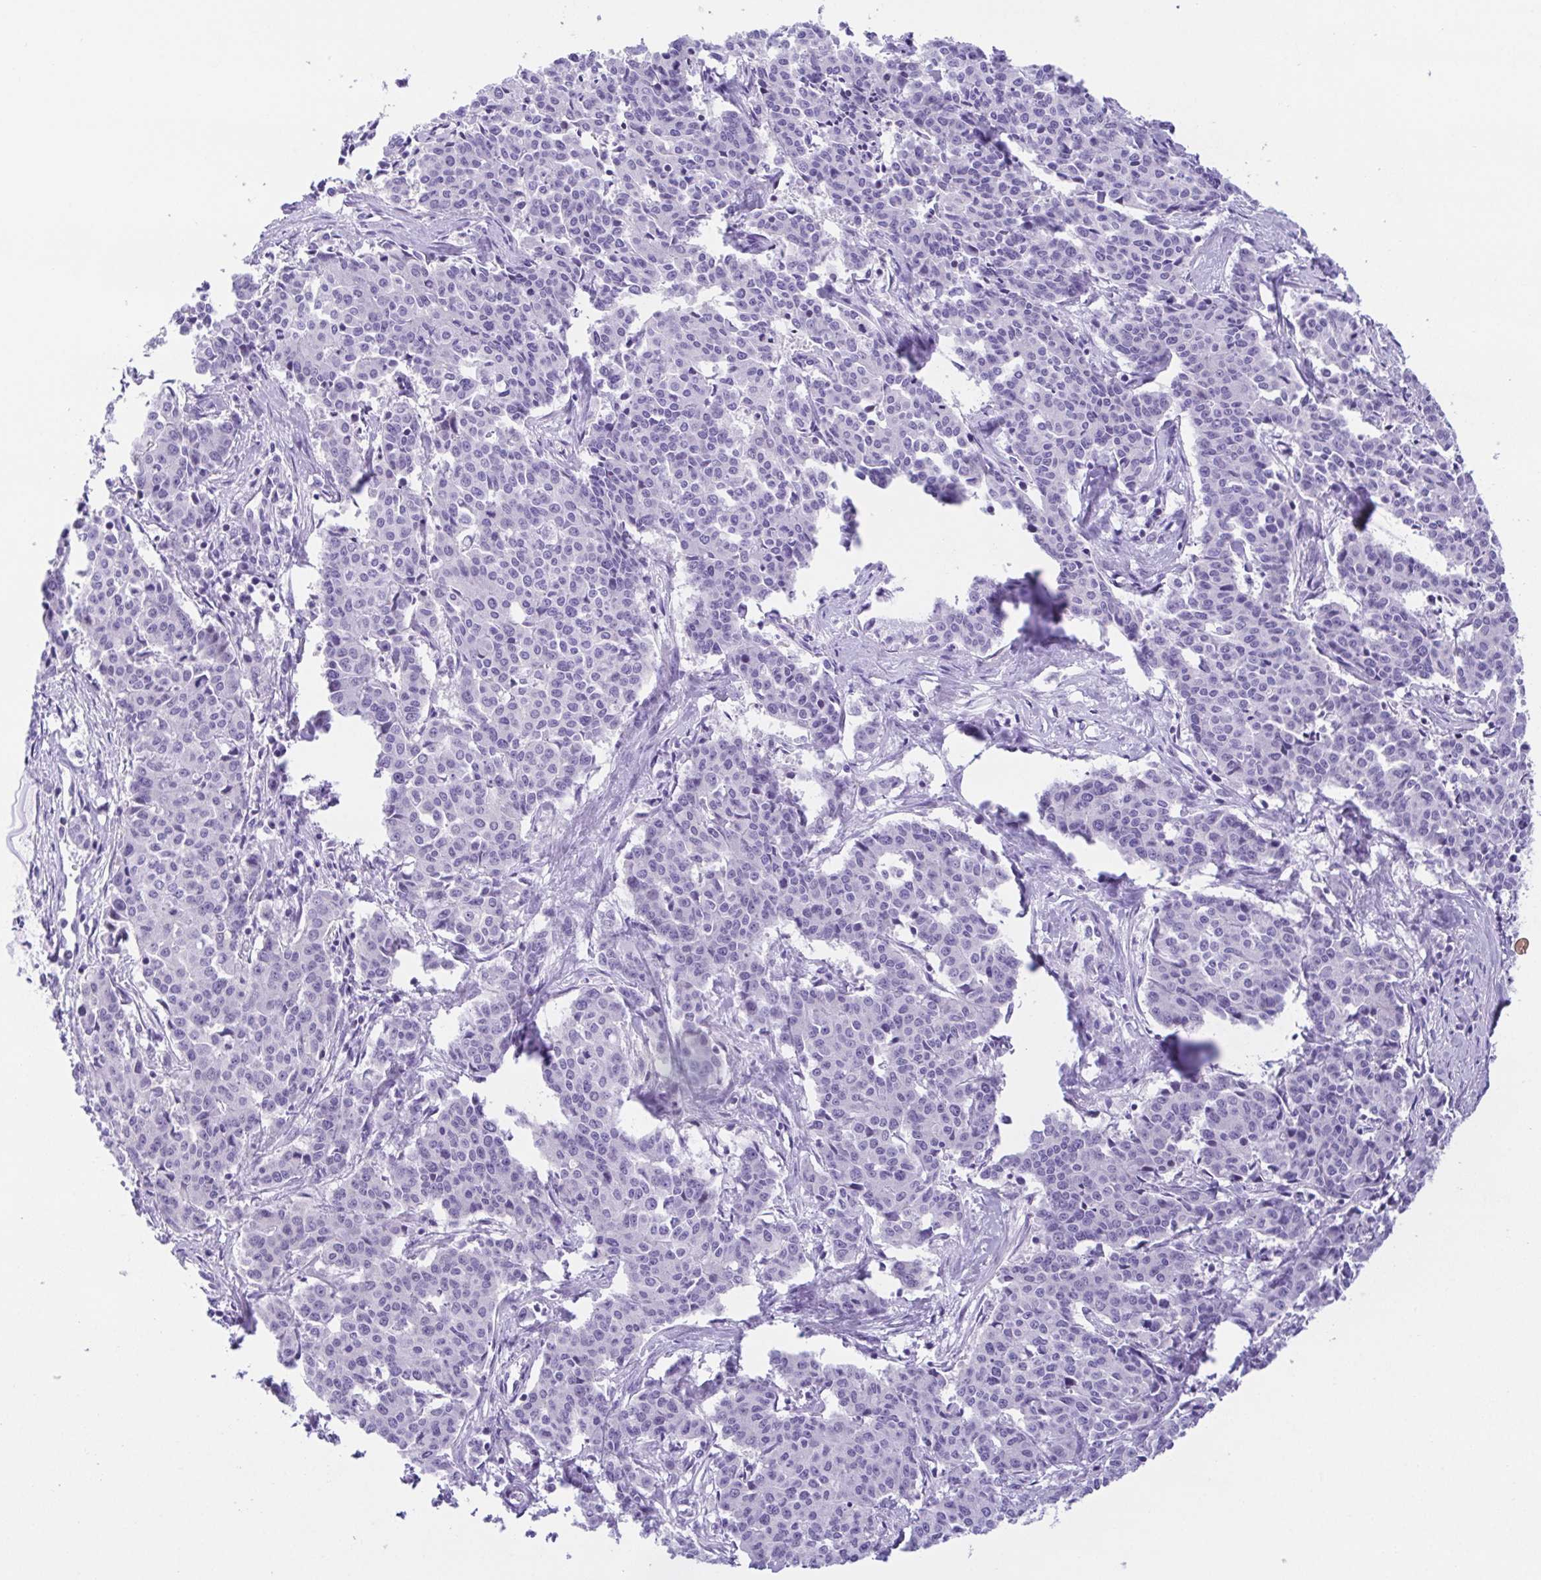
{"staining": {"intensity": "negative", "quantity": "none", "location": "none"}, "tissue": "cervical cancer", "cell_type": "Tumor cells", "image_type": "cancer", "snomed": [{"axis": "morphology", "description": "Squamous cell carcinoma, NOS"}, {"axis": "topography", "description": "Cervix"}], "caption": "The image exhibits no significant positivity in tumor cells of cervical squamous cell carcinoma.", "gene": "LUZP4", "patient": {"sex": "female", "age": 28}}